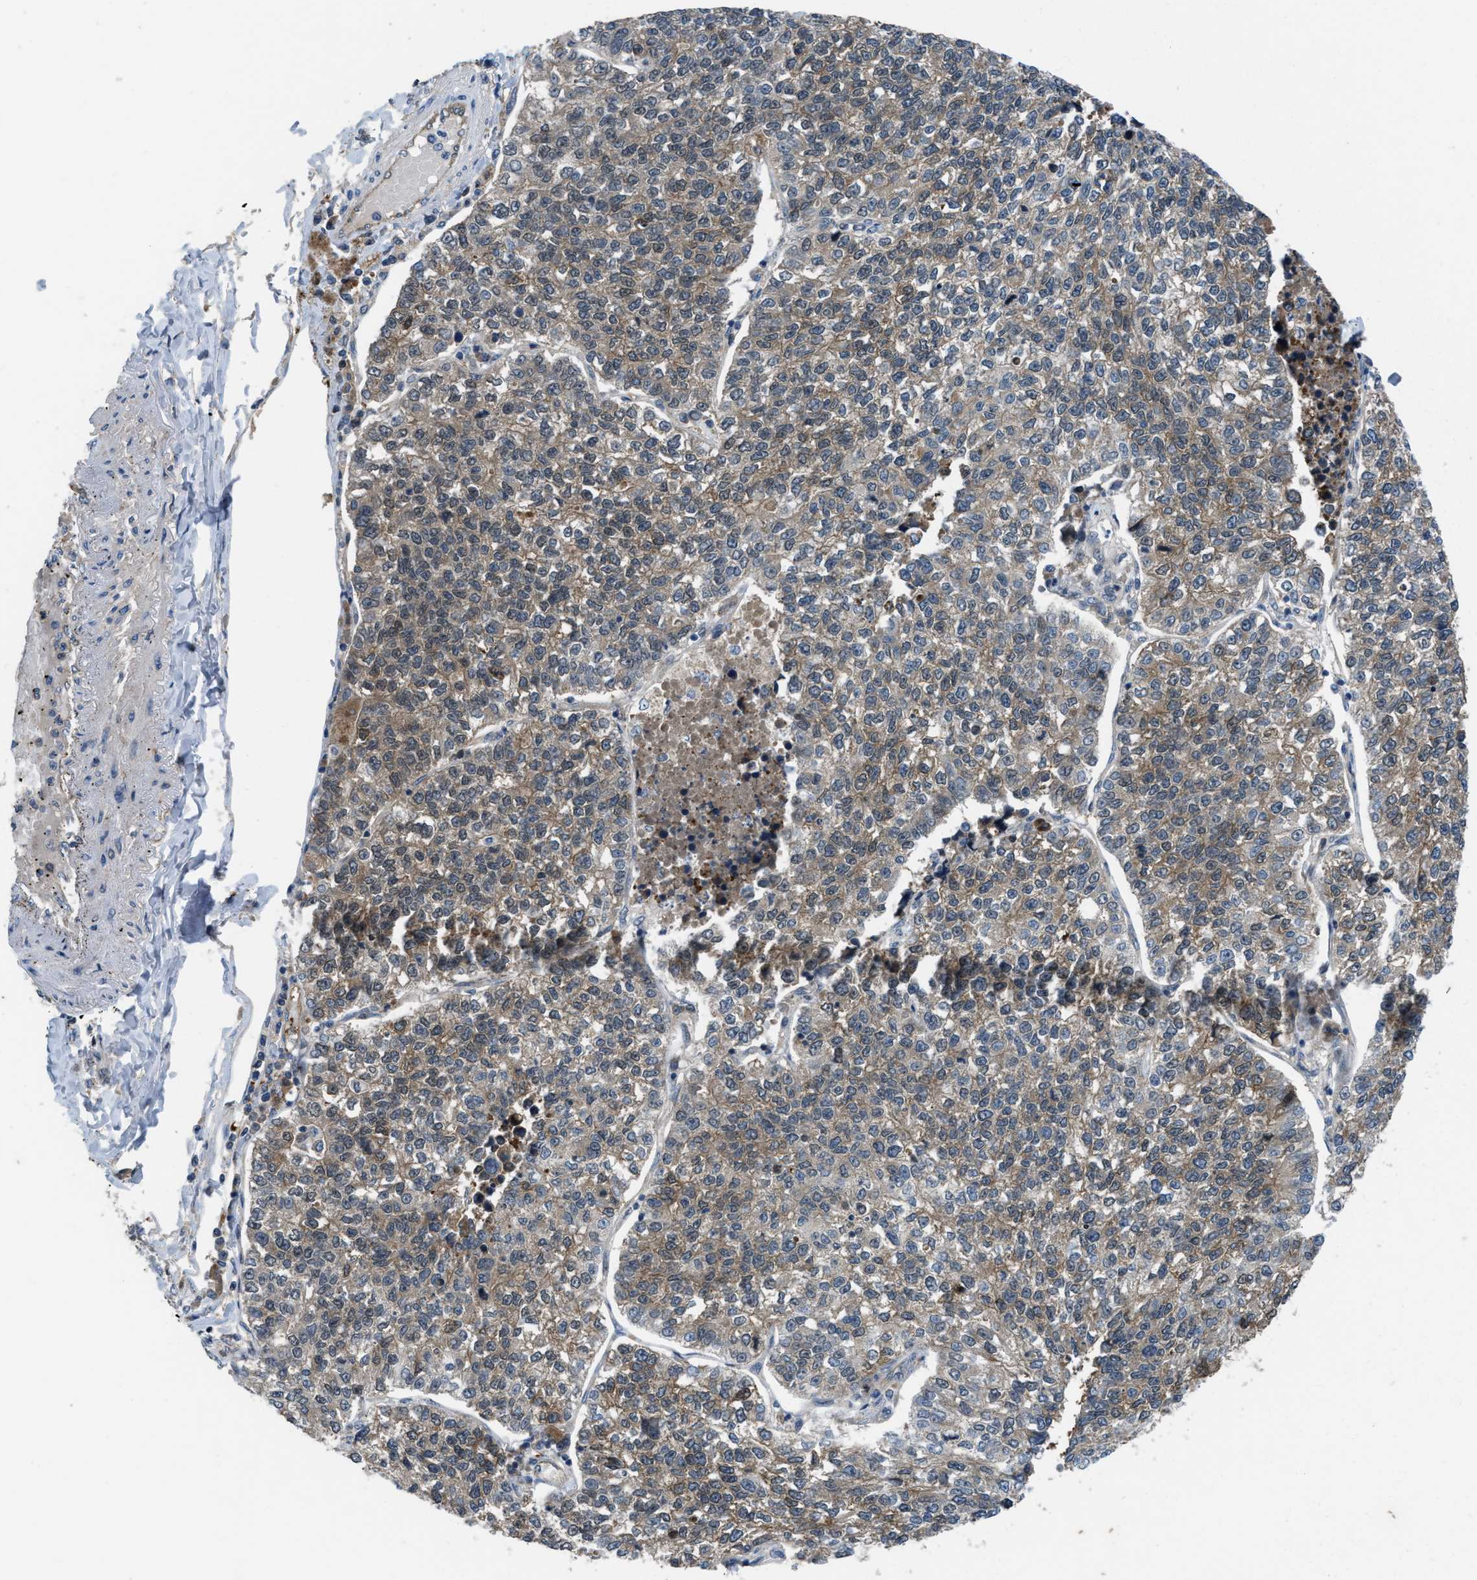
{"staining": {"intensity": "moderate", "quantity": "25%-75%", "location": "cytoplasmic/membranous"}, "tissue": "lung cancer", "cell_type": "Tumor cells", "image_type": "cancer", "snomed": [{"axis": "morphology", "description": "Adenocarcinoma, NOS"}, {"axis": "topography", "description": "Lung"}], "caption": "Lung adenocarcinoma tissue shows moderate cytoplasmic/membranous staining in about 25%-75% of tumor cells", "gene": "BAZ2B", "patient": {"sex": "male", "age": 49}}